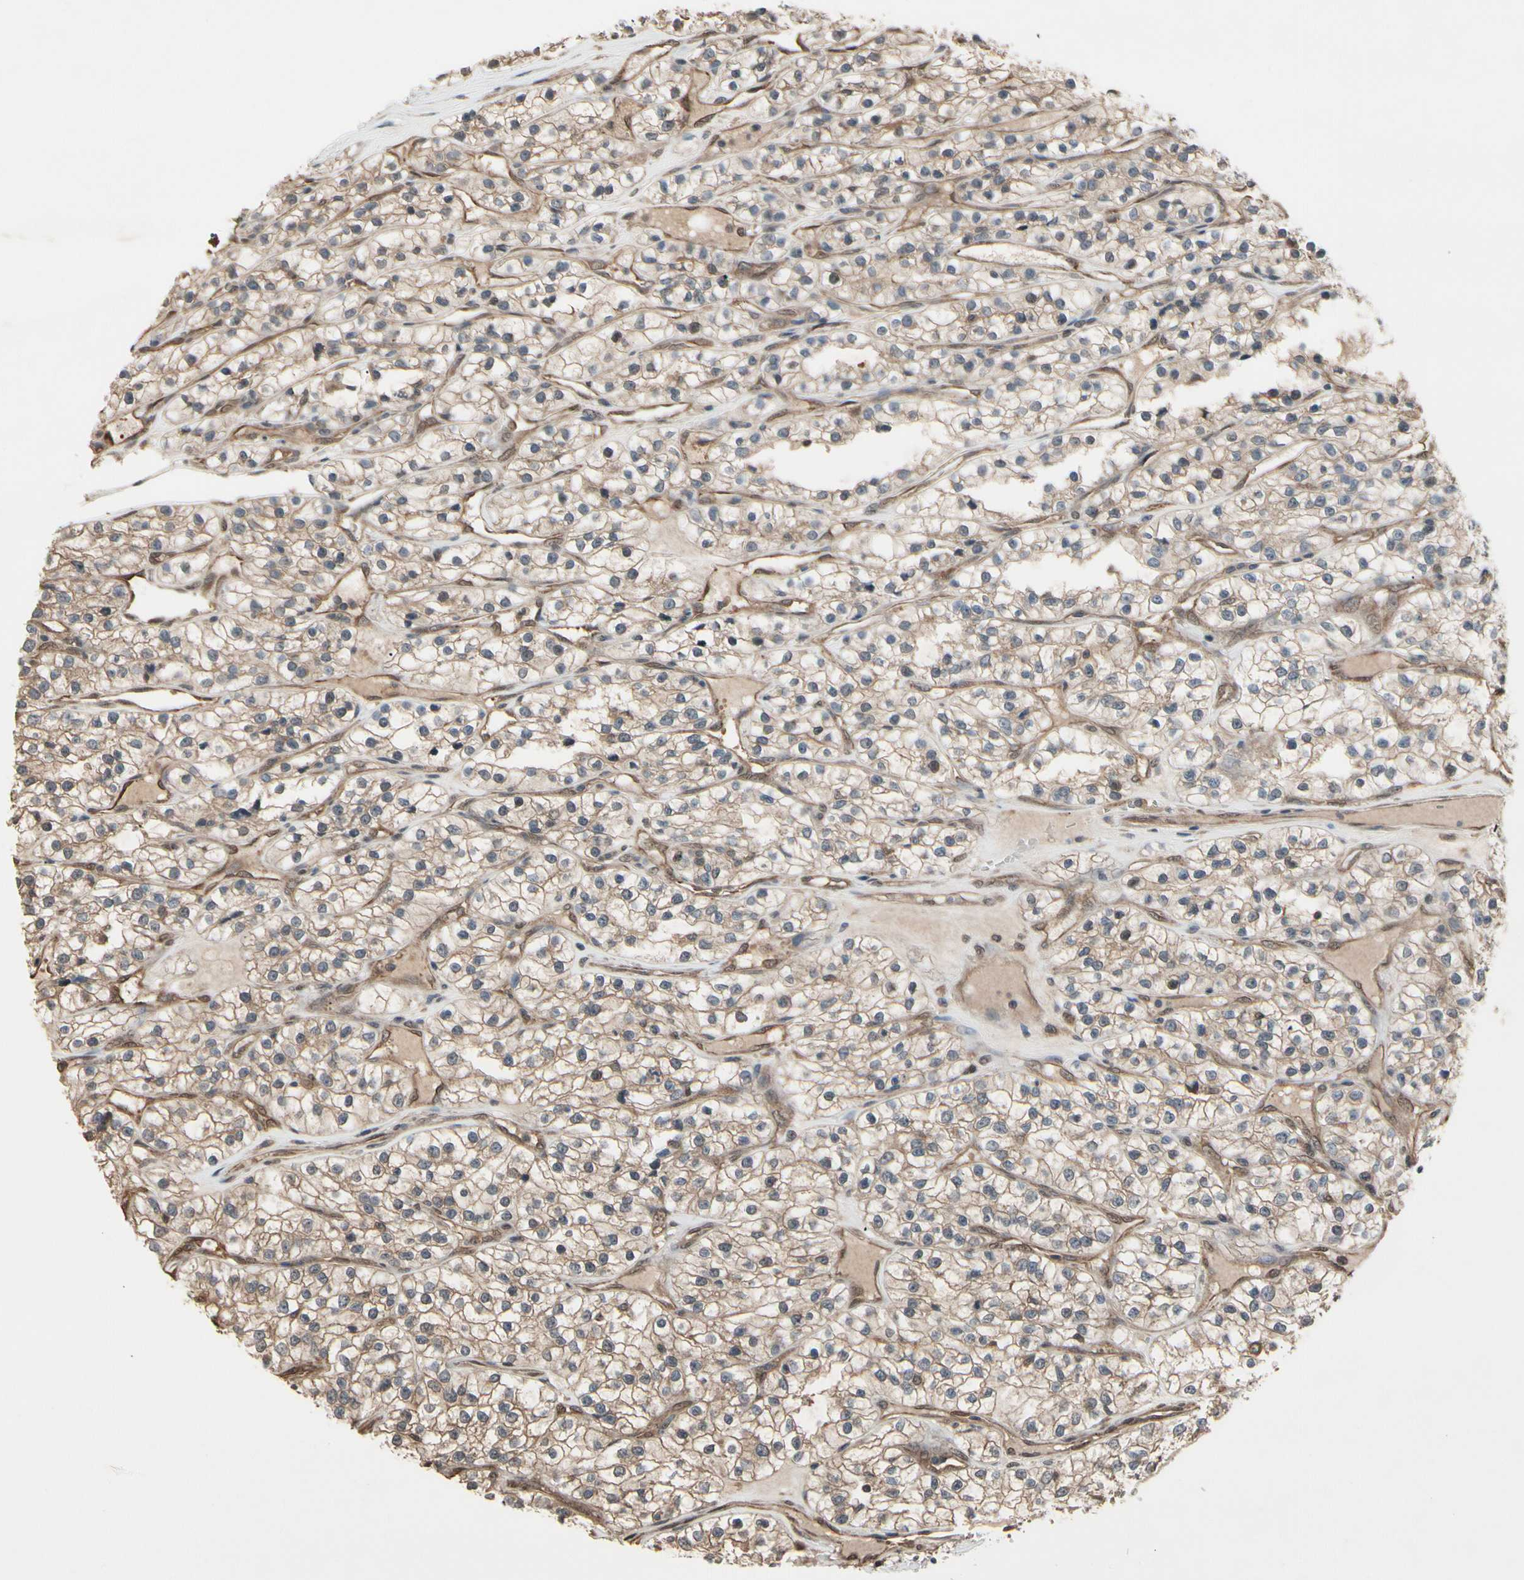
{"staining": {"intensity": "weak", "quantity": ">75%", "location": "cytoplasmic/membranous"}, "tissue": "renal cancer", "cell_type": "Tumor cells", "image_type": "cancer", "snomed": [{"axis": "morphology", "description": "Adenocarcinoma, NOS"}, {"axis": "topography", "description": "Kidney"}], "caption": "A low amount of weak cytoplasmic/membranous expression is seen in about >75% of tumor cells in adenocarcinoma (renal) tissue.", "gene": "PNPLA7", "patient": {"sex": "female", "age": 57}}